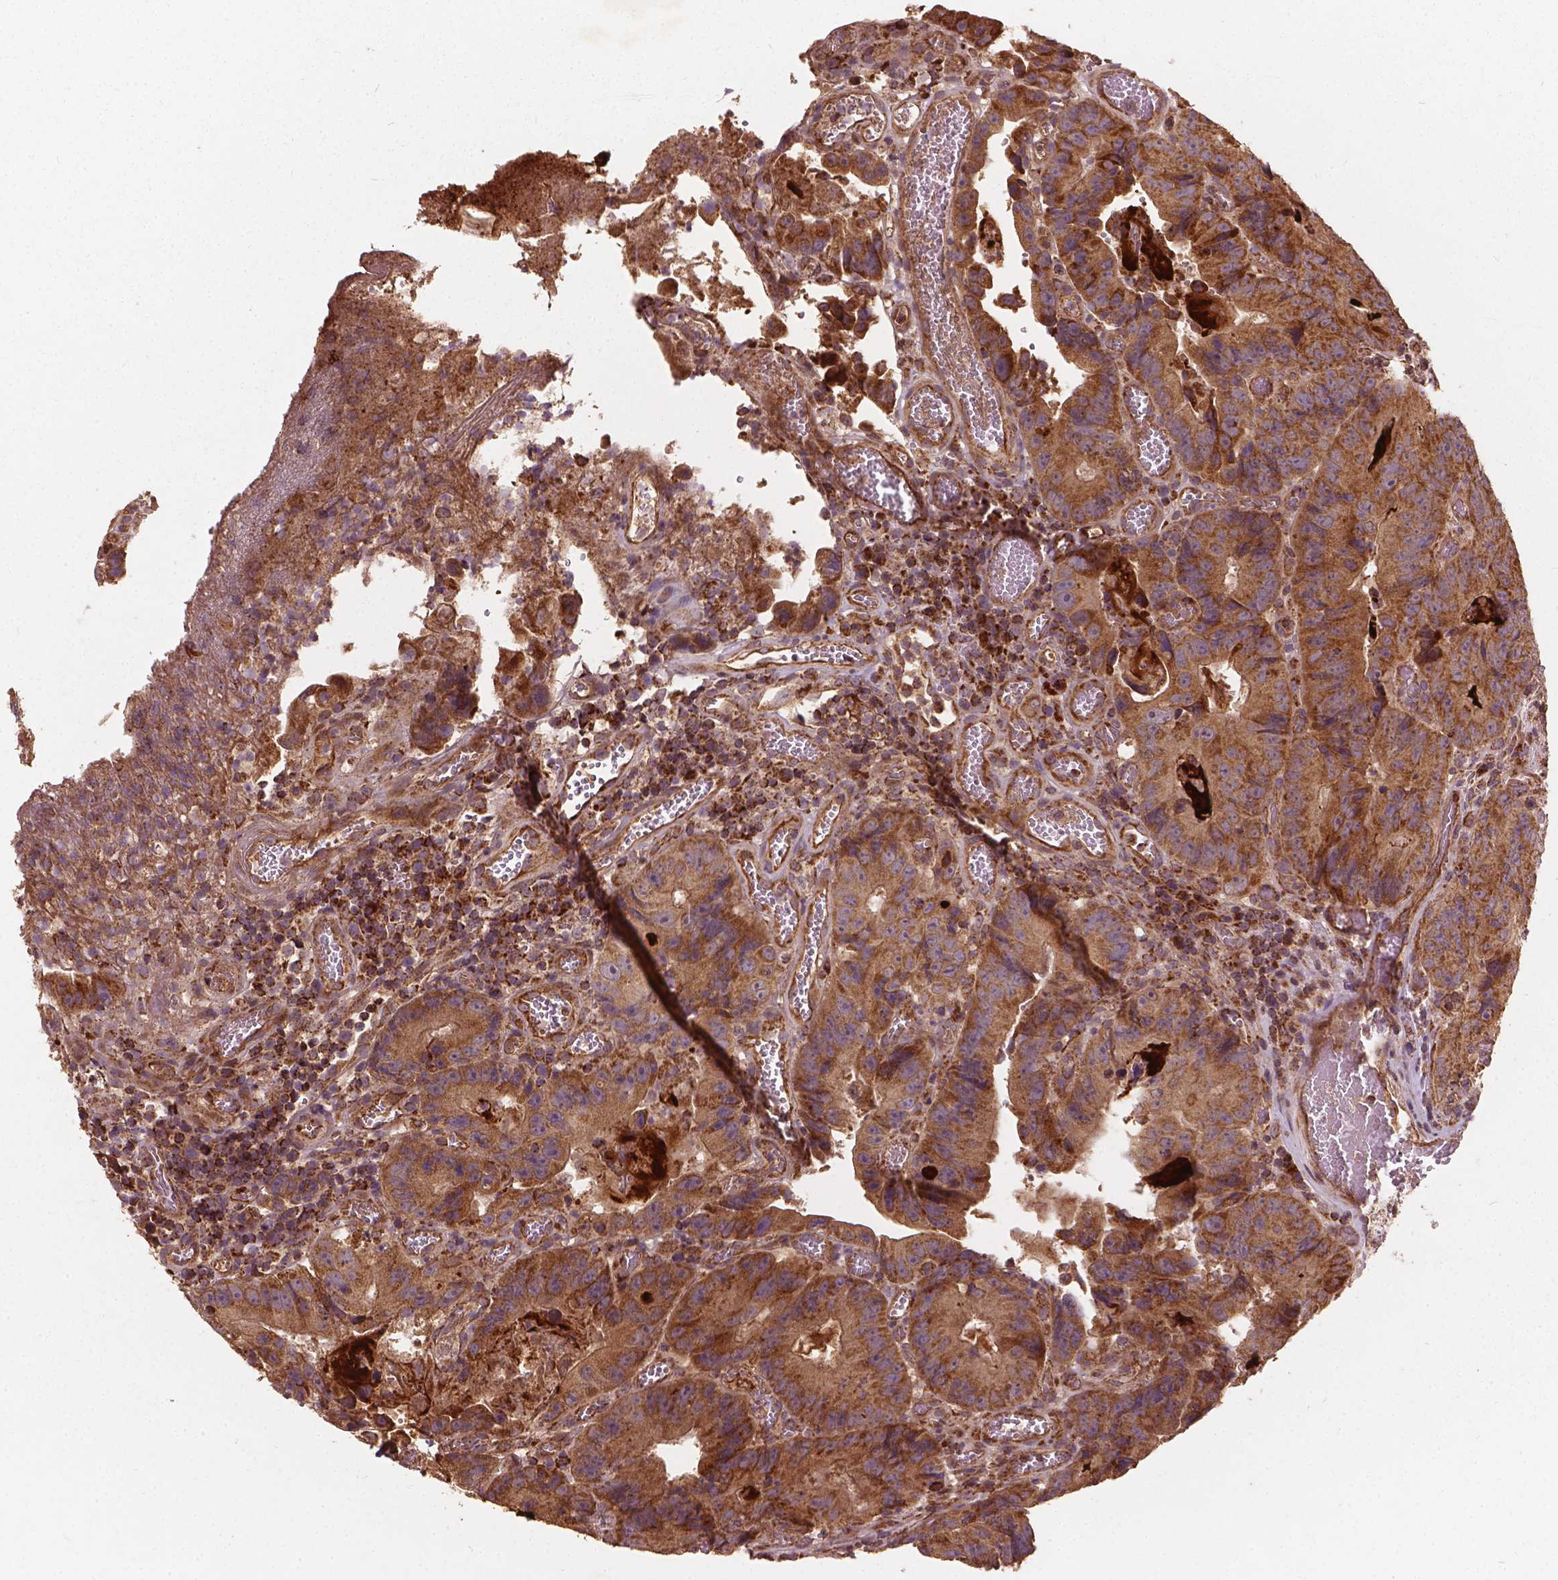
{"staining": {"intensity": "strong", "quantity": ">75%", "location": "cytoplasmic/membranous"}, "tissue": "colorectal cancer", "cell_type": "Tumor cells", "image_type": "cancer", "snomed": [{"axis": "morphology", "description": "Adenocarcinoma, NOS"}, {"axis": "topography", "description": "Colon"}], "caption": "Strong cytoplasmic/membranous staining for a protein is present in approximately >75% of tumor cells of colorectal adenocarcinoma using immunohistochemistry.", "gene": "UBXN2A", "patient": {"sex": "female", "age": 86}}